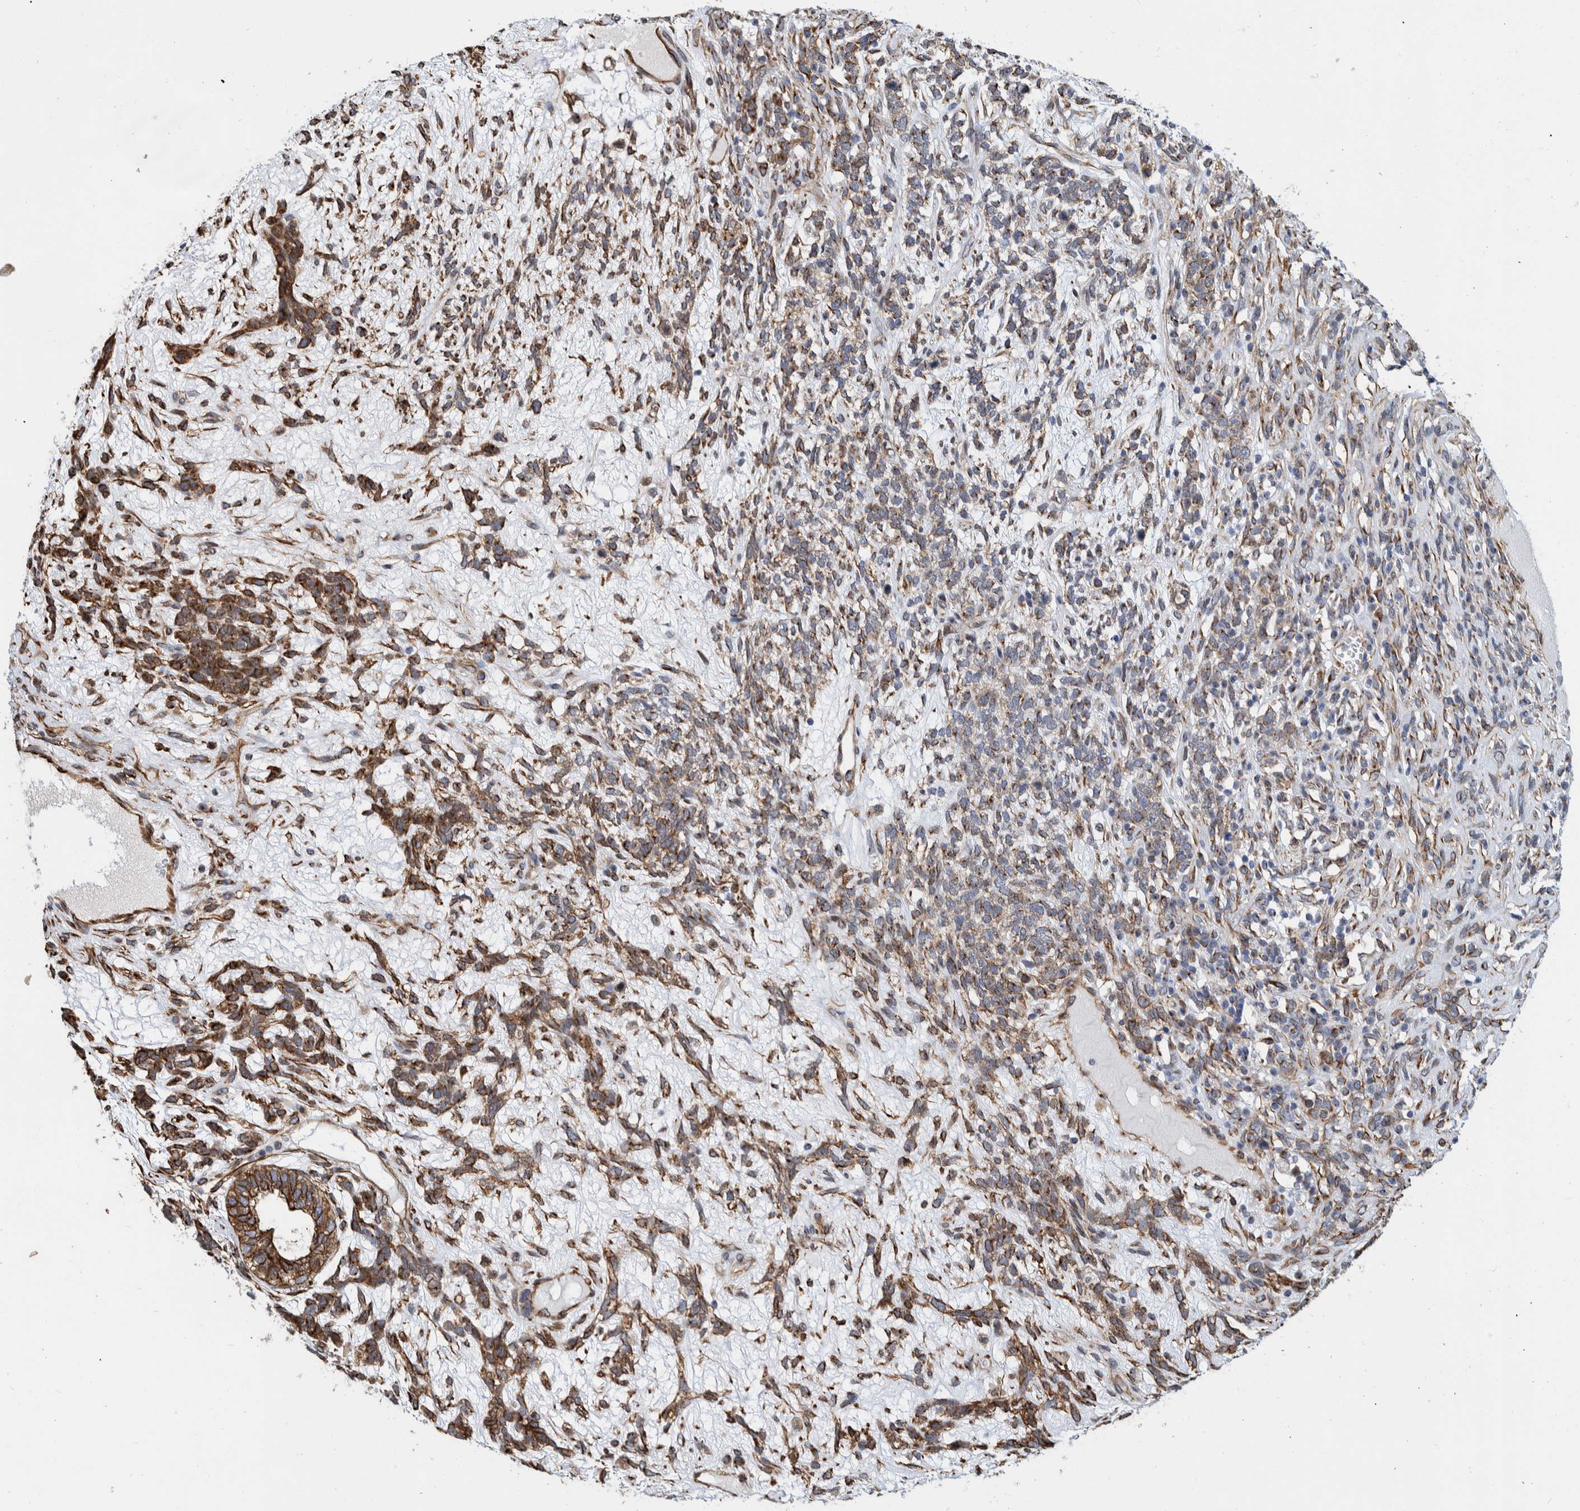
{"staining": {"intensity": "moderate", "quantity": ">75%", "location": "cytoplasmic/membranous"}, "tissue": "testis cancer", "cell_type": "Tumor cells", "image_type": "cancer", "snomed": [{"axis": "morphology", "description": "Seminoma, NOS"}, {"axis": "topography", "description": "Testis"}], "caption": "Testis cancer stained with DAB (3,3'-diaminobenzidine) immunohistochemistry (IHC) reveals medium levels of moderate cytoplasmic/membranous staining in approximately >75% of tumor cells. The protein of interest is stained brown, and the nuclei are stained in blue (DAB (3,3'-diaminobenzidine) IHC with brightfield microscopy, high magnification).", "gene": "CCDC57", "patient": {"sex": "male", "age": 28}}